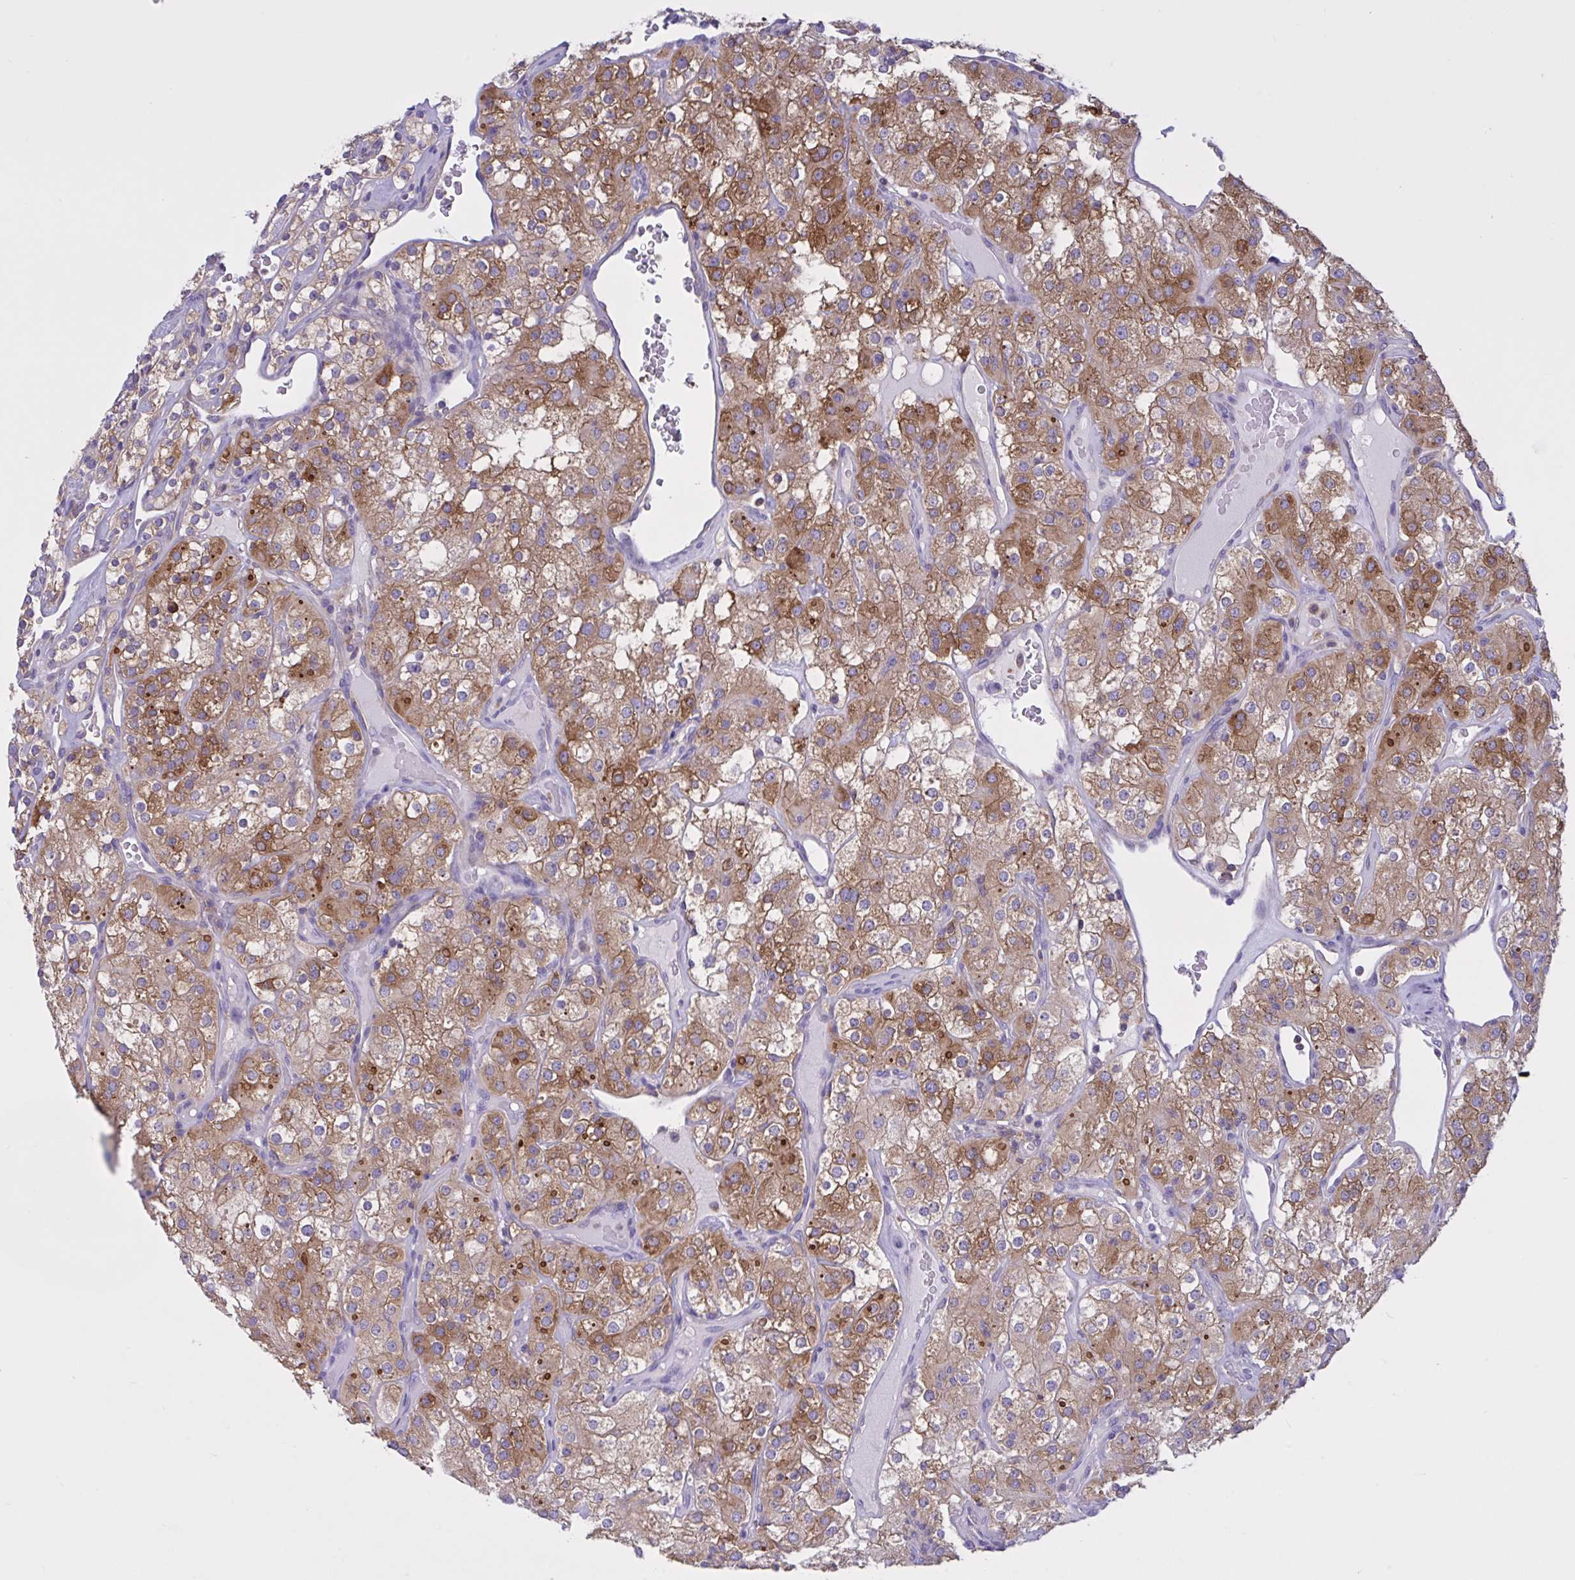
{"staining": {"intensity": "moderate", "quantity": ">75%", "location": "cytoplasmic/membranous"}, "tissue": "renal cancer", "cell_type": "Tumor cells", "image_type": "cancer", "snomed": [{"axis": "morphology", "description": "Adenocarcinoma, NOS"}, {"axis": "topography", "description": "Kidney"}], "caption": "Human renal cancer stained for a protein (brown) reveals moderate cytoplasmic/membranous positive expression in approximately >75% of tumor cells.", "gene": "OR51M1", "patient": {"sex": "male", "age": 77}}